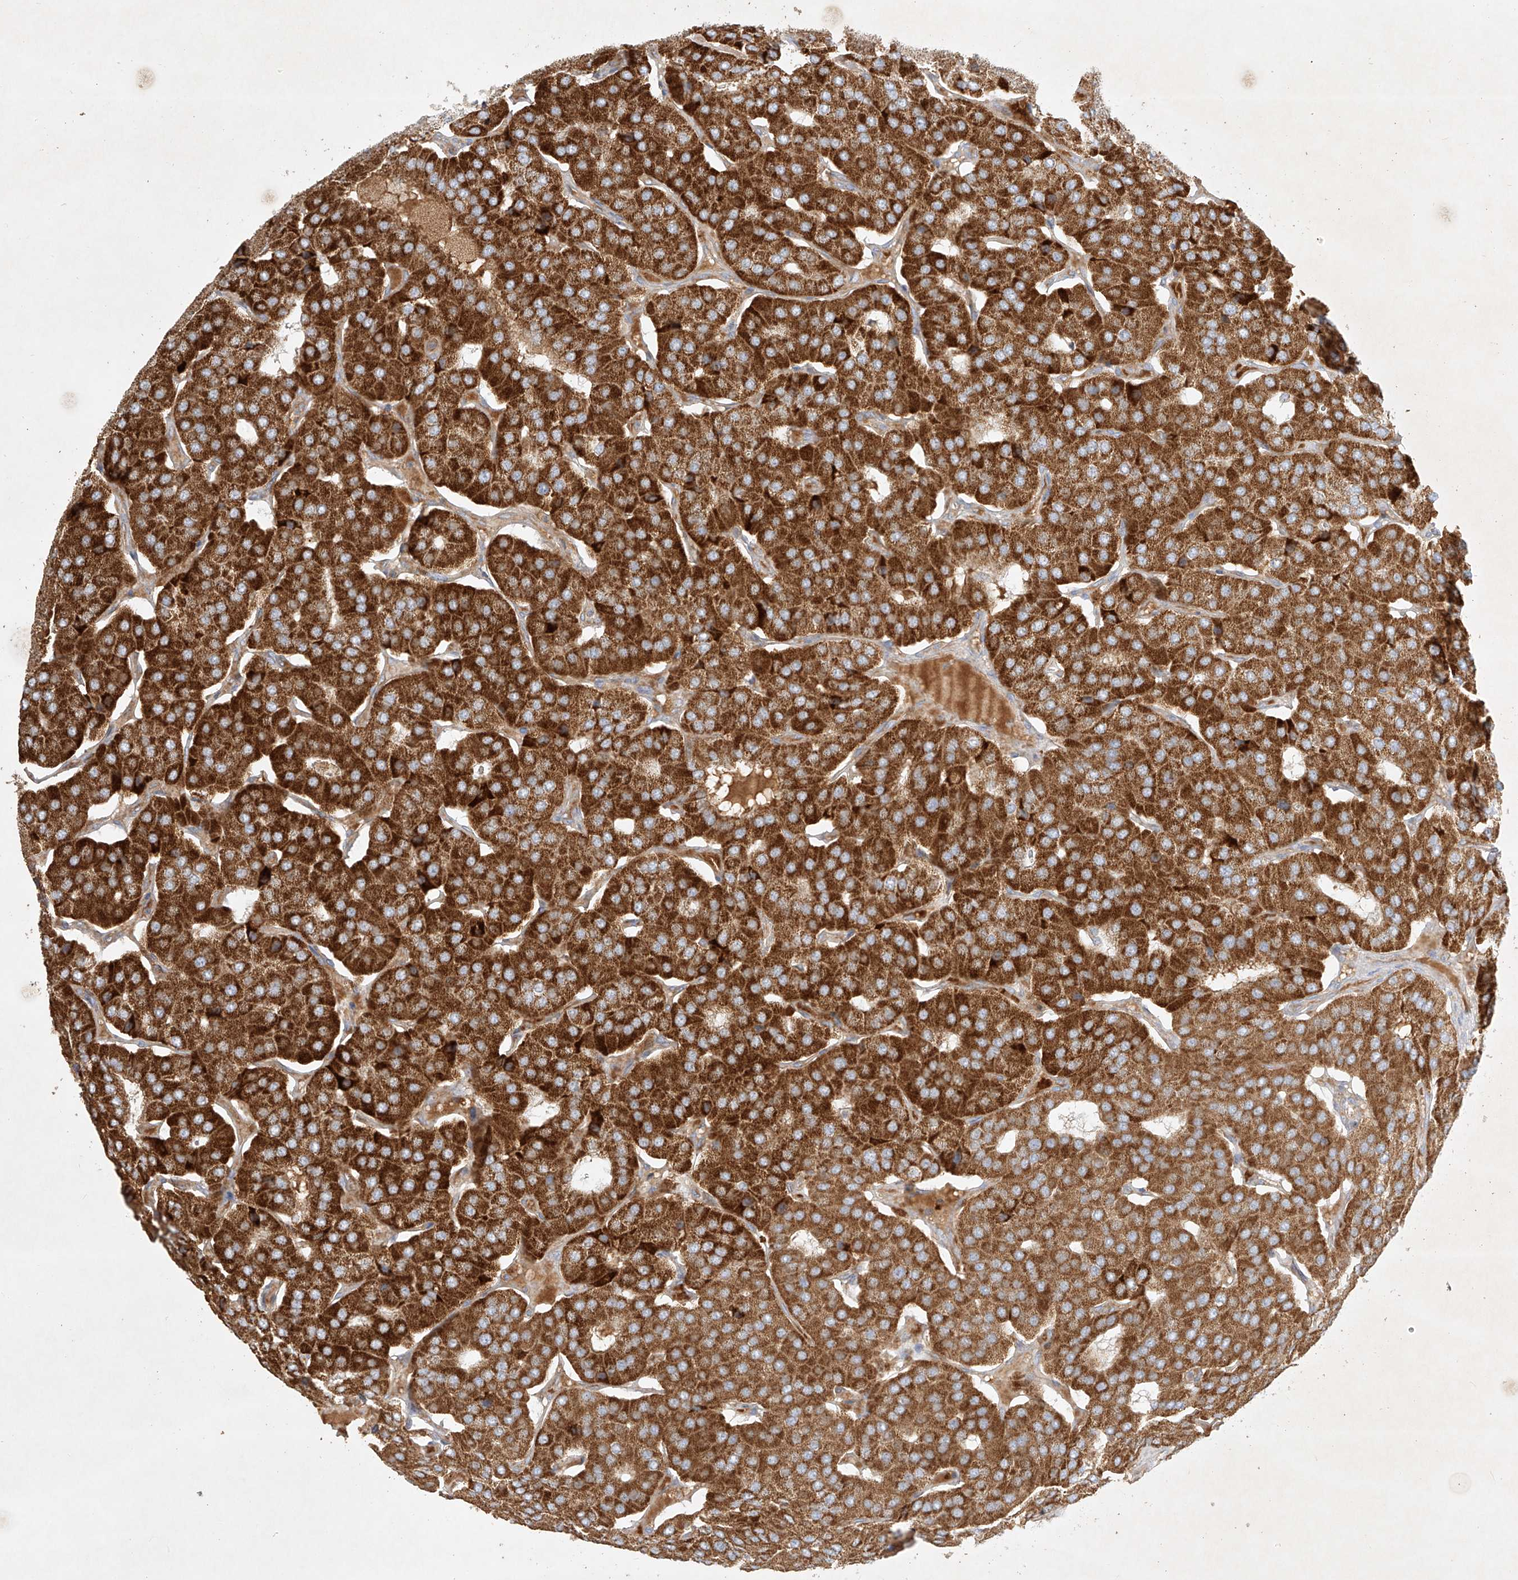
{"staining": {"intensity": "strong", "quantity": ">75%", "location": "cytoplasmic/membranous"}, "tissue": "parathyroid gland", "cell_type": "Glandular cells", "image_type": "normal", "snomed": [{"axis": "morphology", "description": "Normal tissue, NOS"}, {"axis": "morphology", "description": "Adenoma, NOS"}, {"axis": "topography", "description": "Parathyroid gland"}], "caption": "This is a histology image of IHC staining of benign parathyroid gland, which shows strong positivity in the cytoplasmic/membranous of glandular cells.", "gene": "KPNA7", "patient": {"sex": "female", "age": 86}}